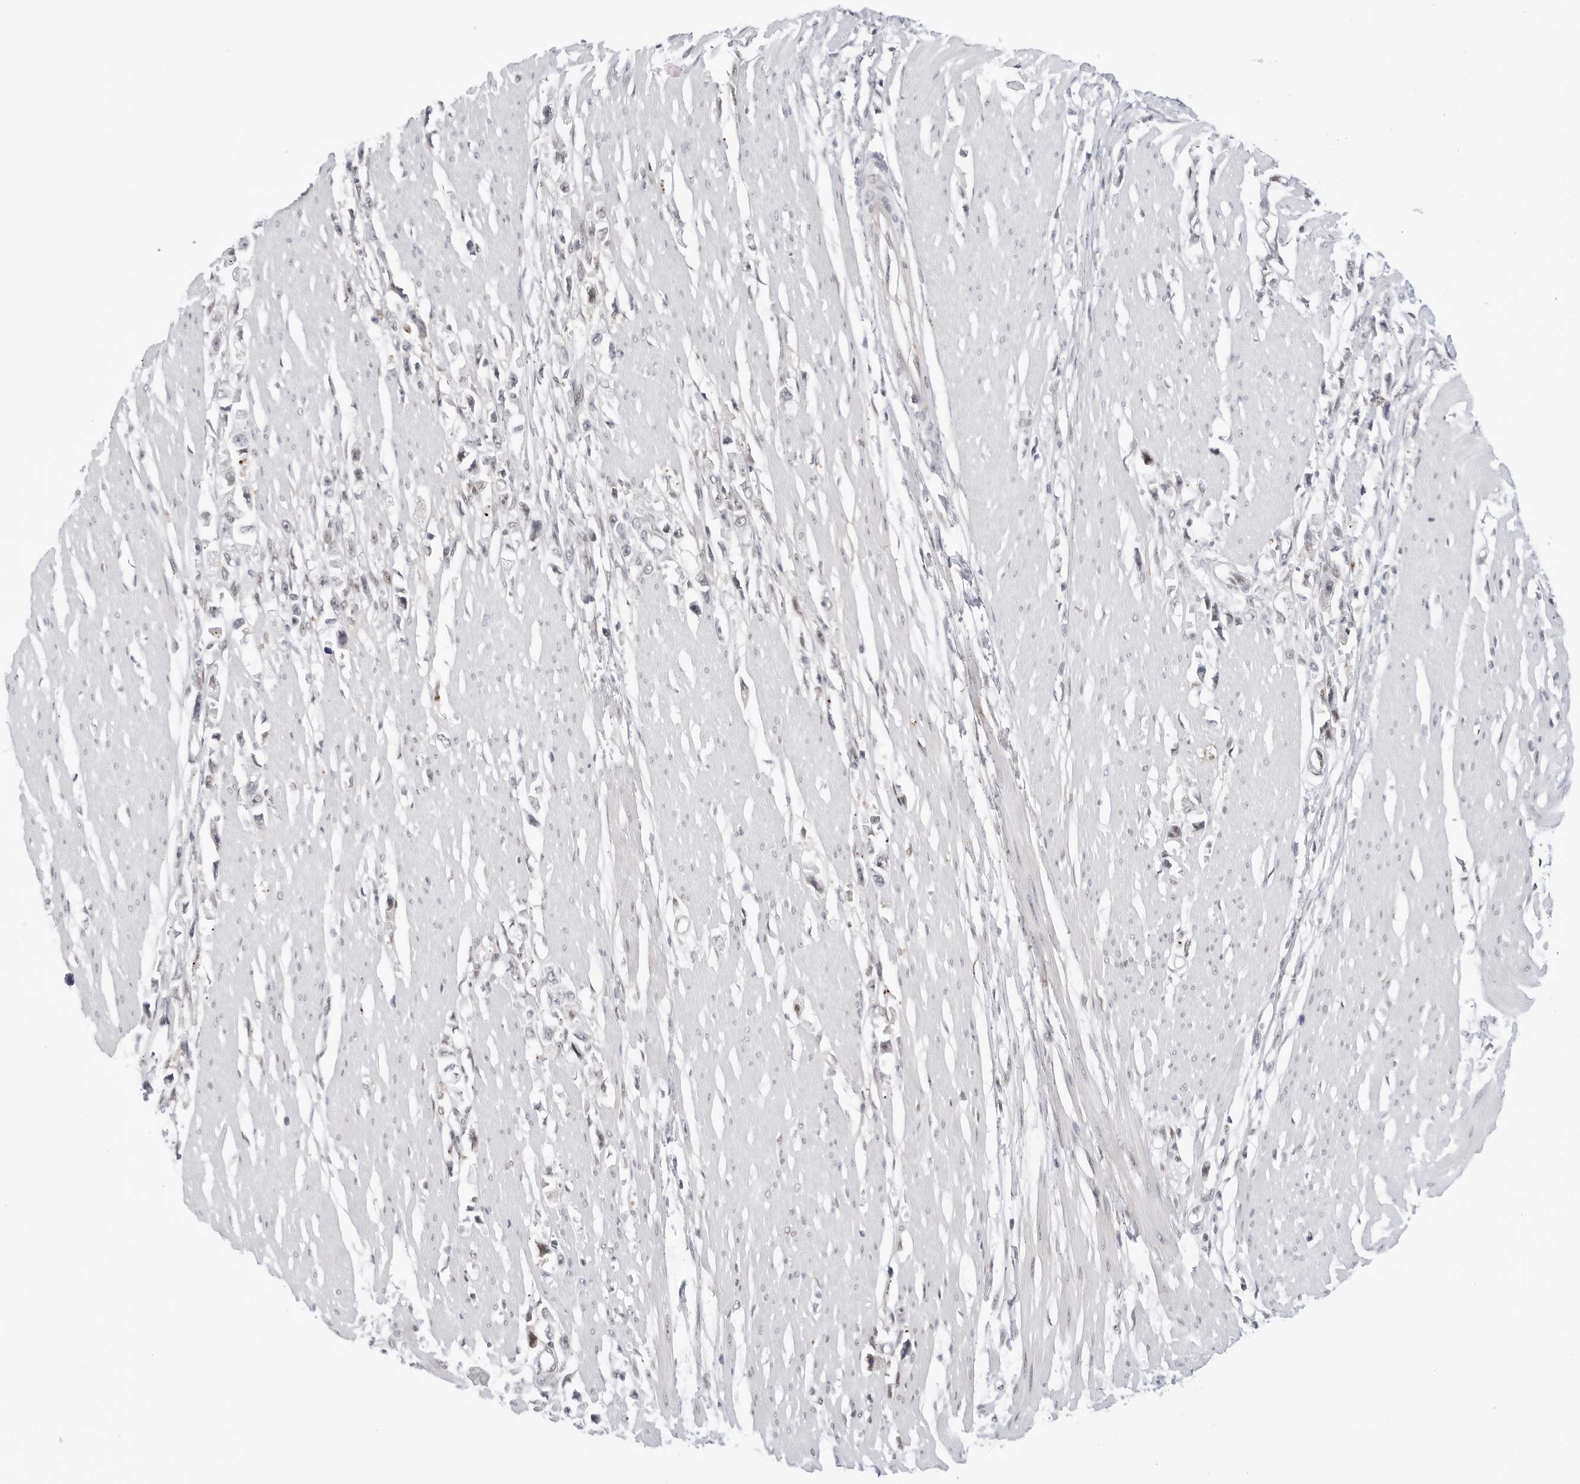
{"staining": {"intensity": "weak", "quantity": "<25%", "location": "nuclear"}, "tissue": "stomach cancer", "cell_type": "Tumor cells", "image_type": "cancer", "snomed": [{"axis": "morphology", "description": "Adenocarcinoma, NOS"}, {"axis": "topography", "description": "Stomach"}], "caption": "Tumor cells are negative for brown protein staining in adenocarcinoma (stomach).", "gene": "C1orf162", "patient": {"sex": "female", "age": 59}}